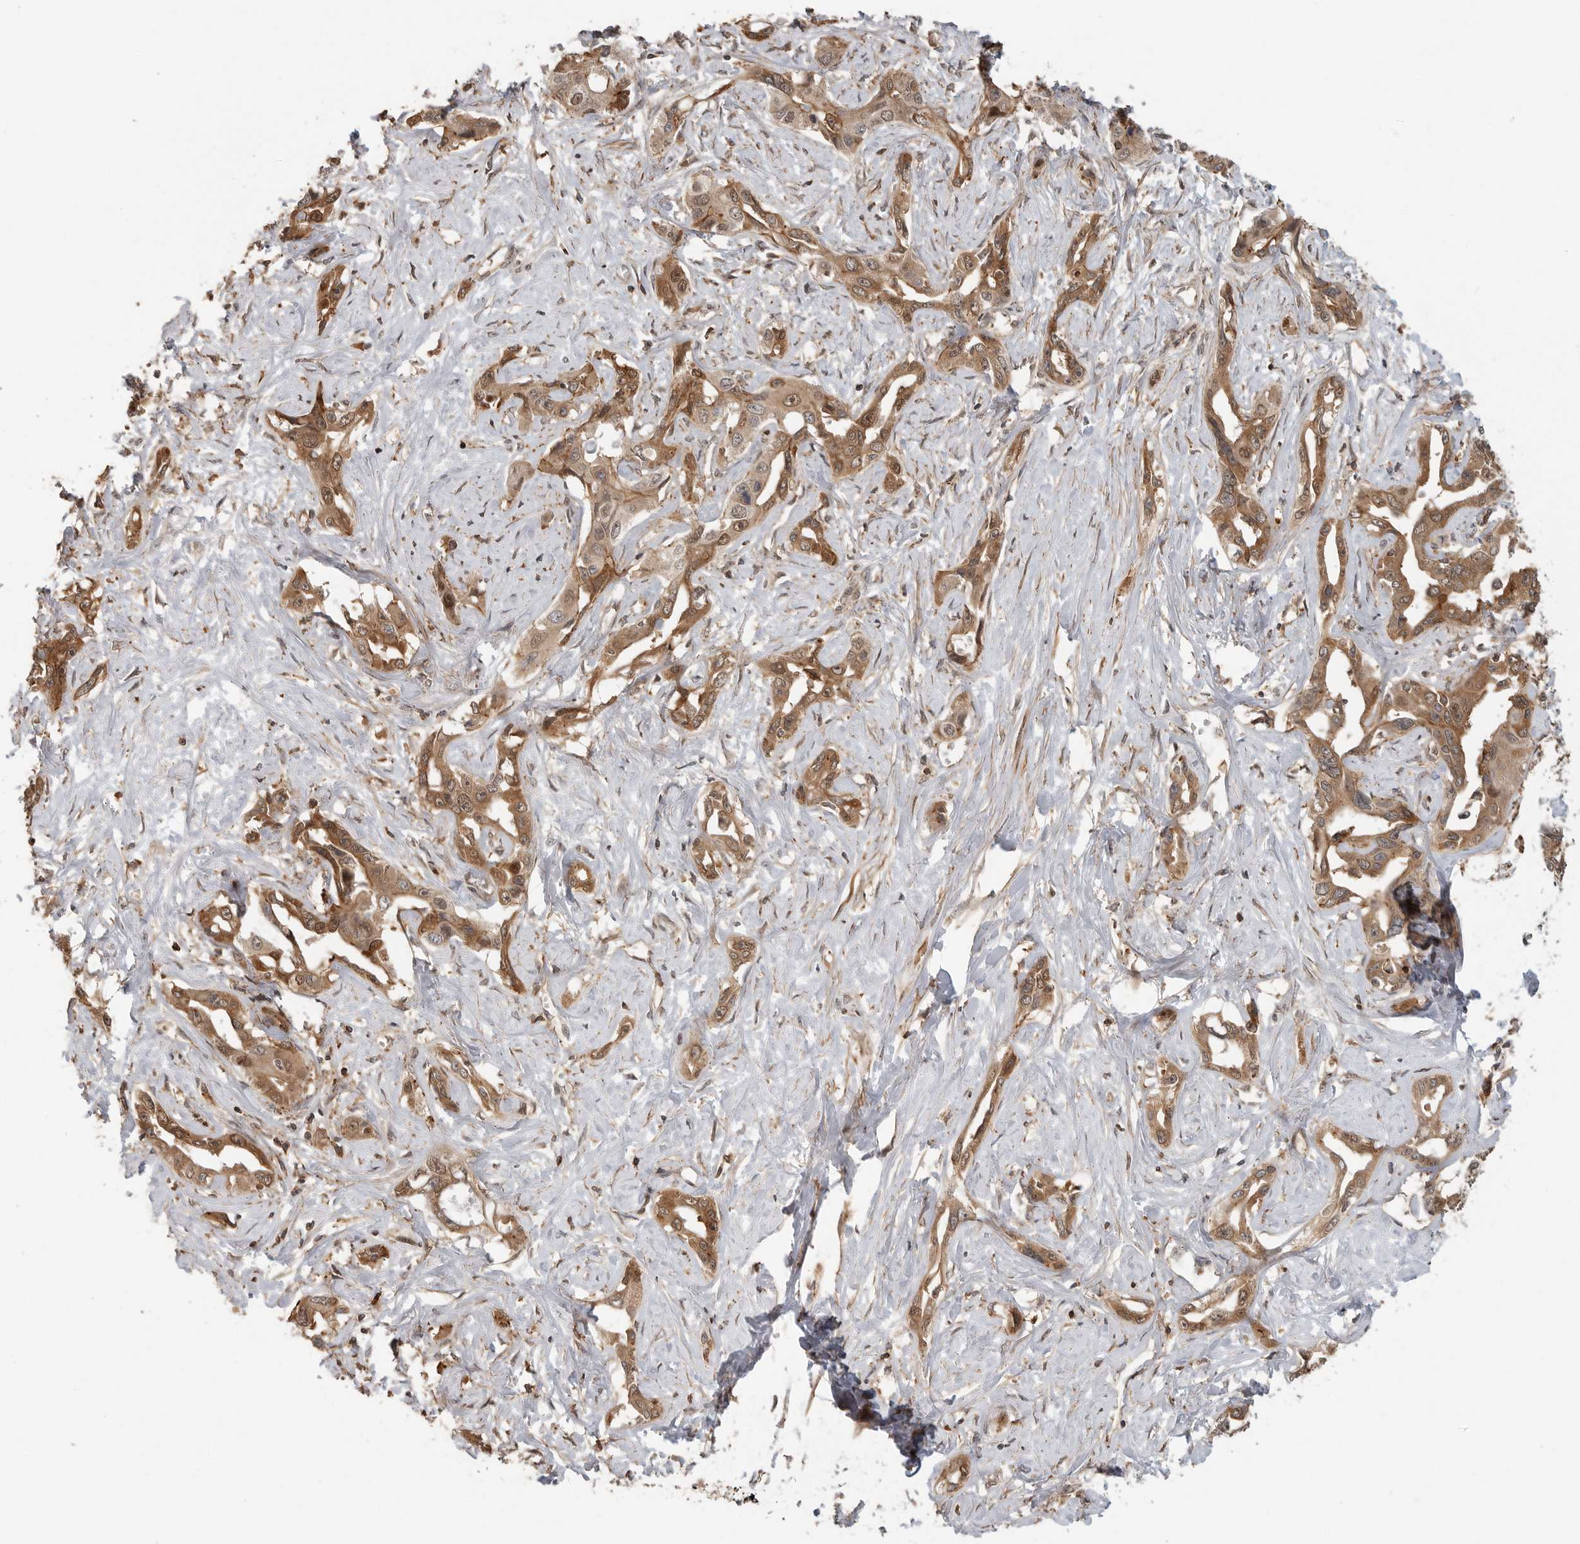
{"staining": {"intensity": "moderate", "quantity": ">75%", "location": "cytoplasmic/membranous,nuclear"}, "tissue": "liver cancer", "cell_type": "Tumor cells", "image_type": "cancer", "snomed": [{"axis": "morphology", "description": "Cholangiocarcinoma"}, {"axis": "topography", "description": "Liver"}], "caption": "This is an image of immunohistochemistry staining of cholangiocarcinoma (liver), which shows moderate expression in the cytoplasmic/membranous and nuclear of tumor cells.", "gene": "ERN1", "patient": {"sex": "male", "age": 59}}